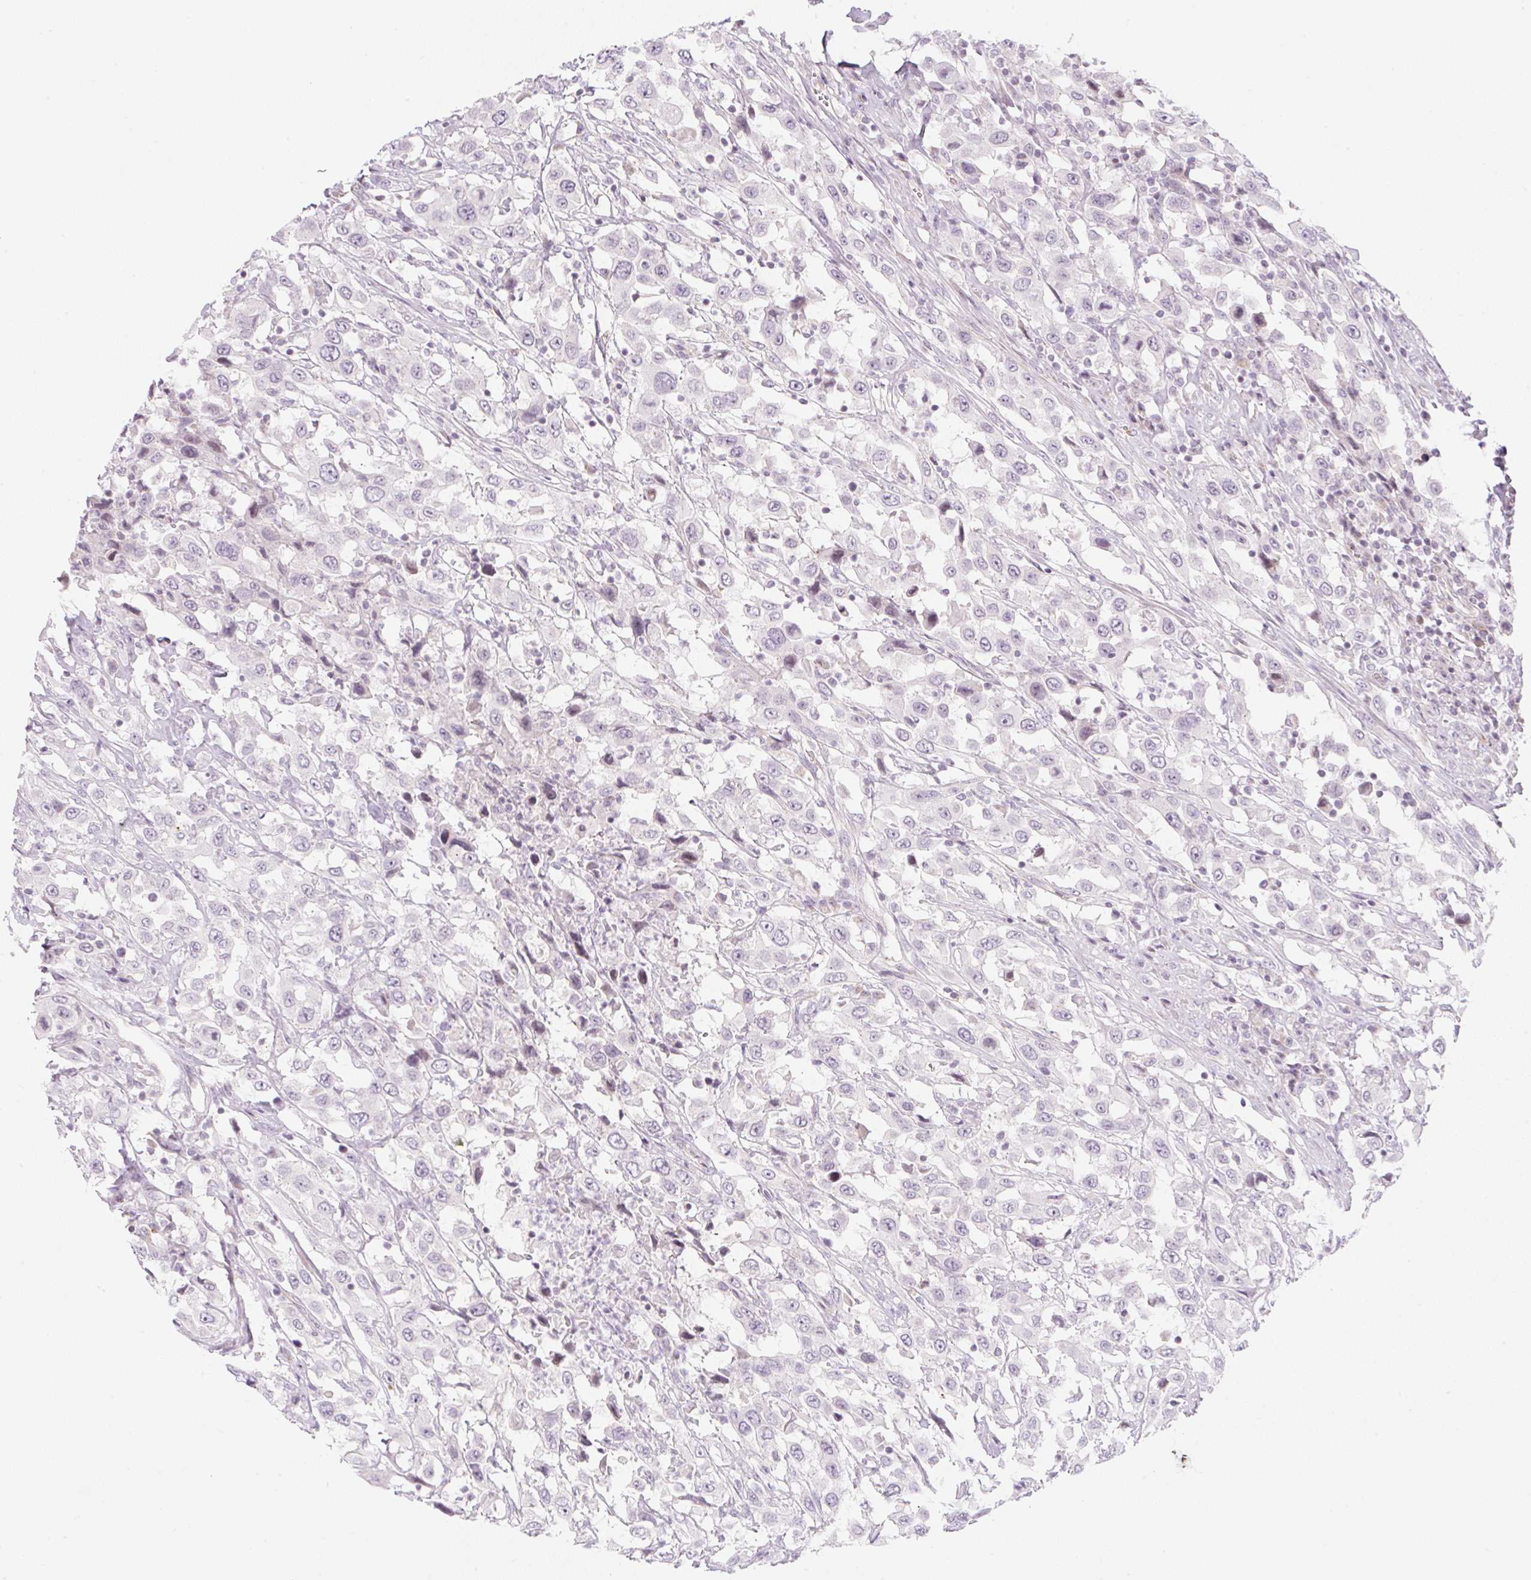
{"staining": {"intensity": "negative", "quantity": "none", "location": "none"}, "tissue": "urothelial cancer", "cell_type": "Tumor cells", "image_type": "cancer", "snomed": [{"axis": "morphology", "description": "Urothelial carcinoma, High grade"}, {"axis": "topography", "description": "Urinary bladder"}], "caption": "Tumor cells are negative for protein expression in human urothelial carcinoma (high-grade). (Stains: DAB immunohistochemistry with hematoxylin counter stain, Microscopy: brightfield microscopy at high magnification).", "gene": "CASKIN1", "patient": {"sex": "male", "age": 61}}